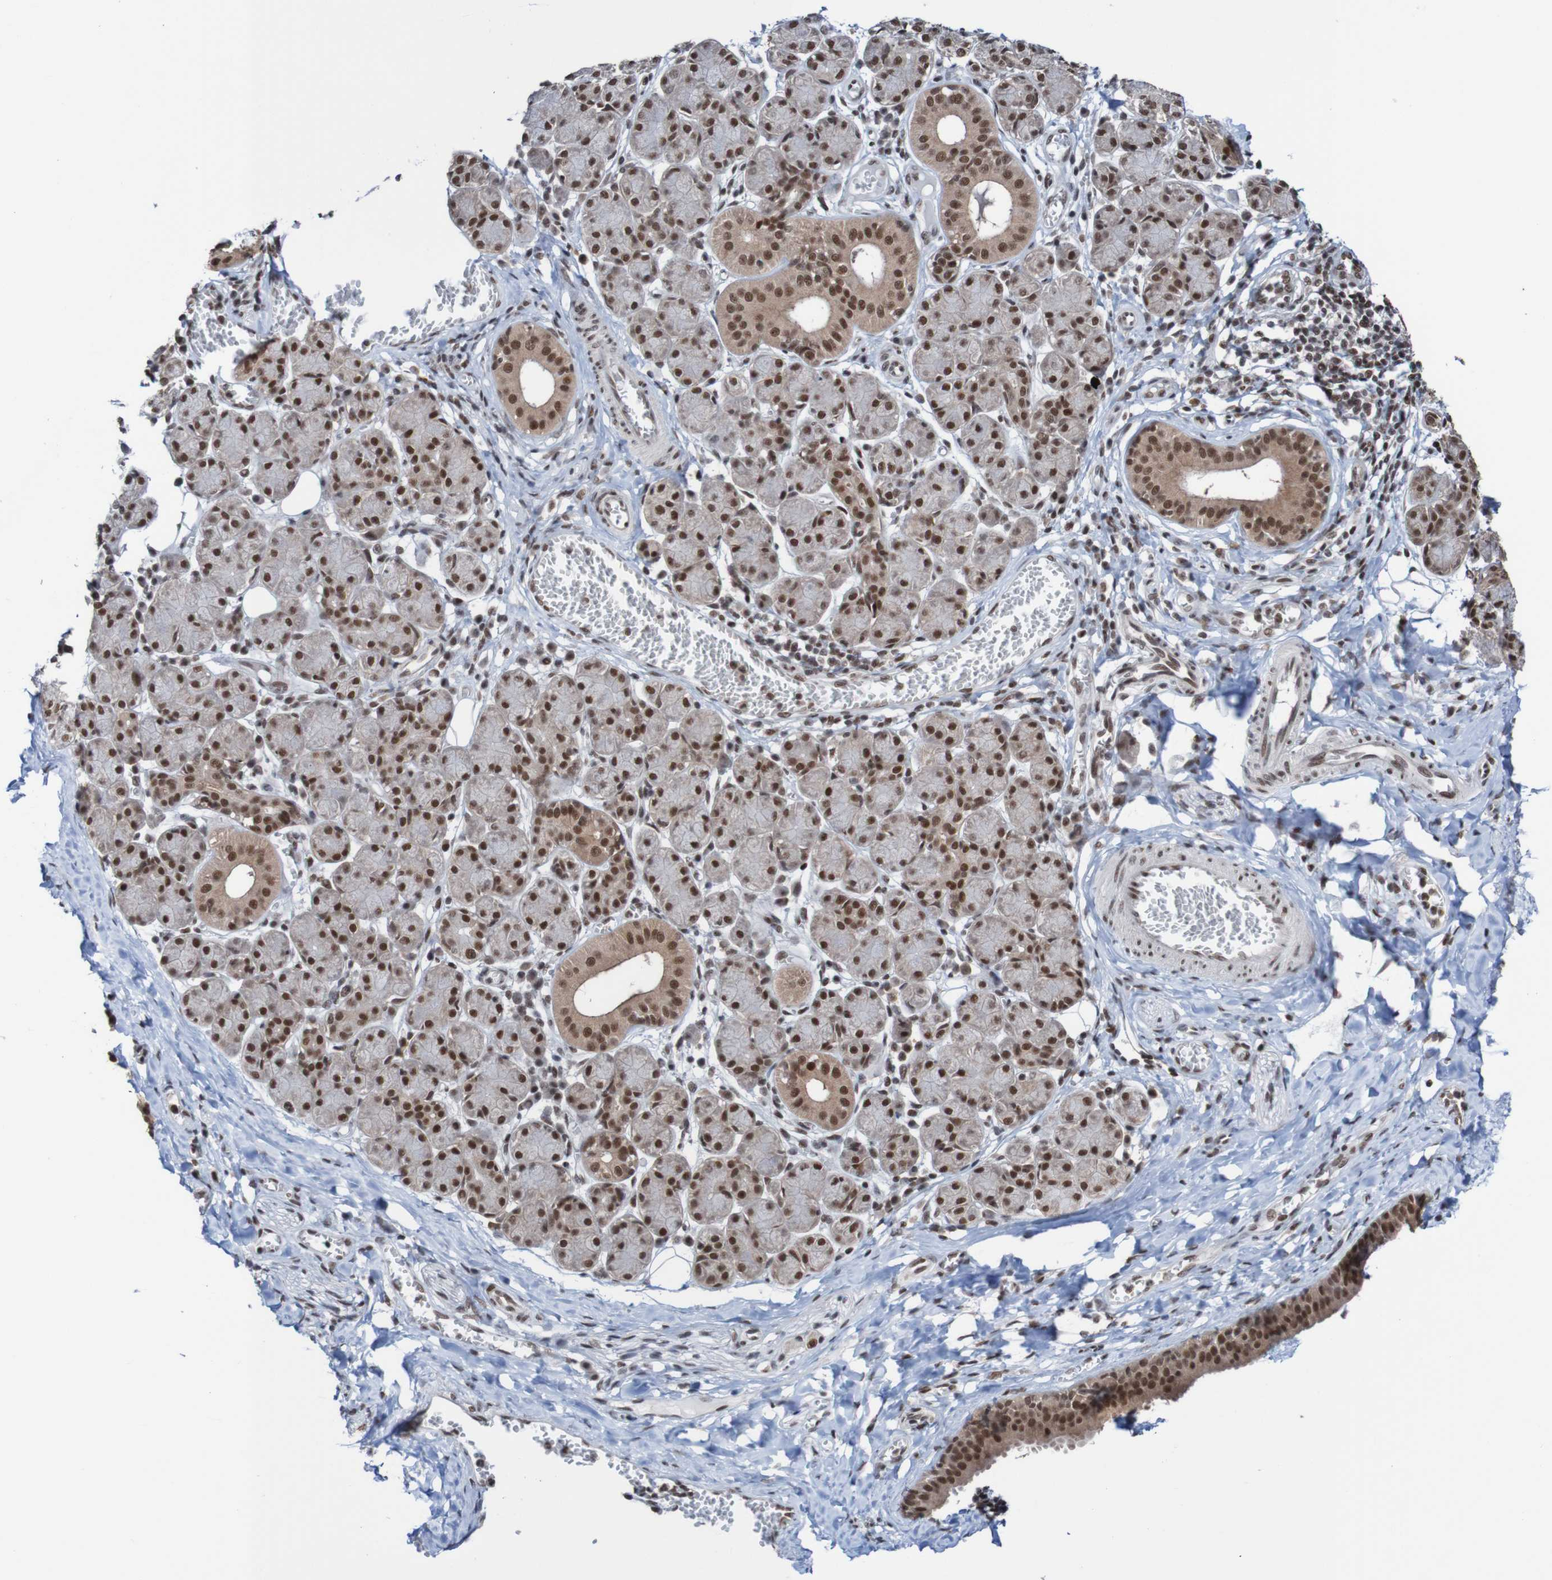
{"staining": {"intensity": "moderate", "quantity": ">75%", "location": "cytoplasmic/membranous,nuclear"}, "tissue": "salivary gland", "cell_type": "Glandular cells", "image_type": "normal", "snomed": [{"axis": "morphology", "description": "Normal tissue, NOS"}, {"axis": "morphology", "description": "Inflammation, NOS"}, {"axis": "topography", "description": "Lymph node"}, {"axis": "topography", "description": "Salivary gland"}], "caption": "About >75% of glandular cells in normal human salivary gland exhibit moderate cytoplasmic/membranous,nuclear protein expression as visualized by brown immunohistochemical staining.", "gene": "CDC5L", "patient": {"sex": "male", "age": 3}}